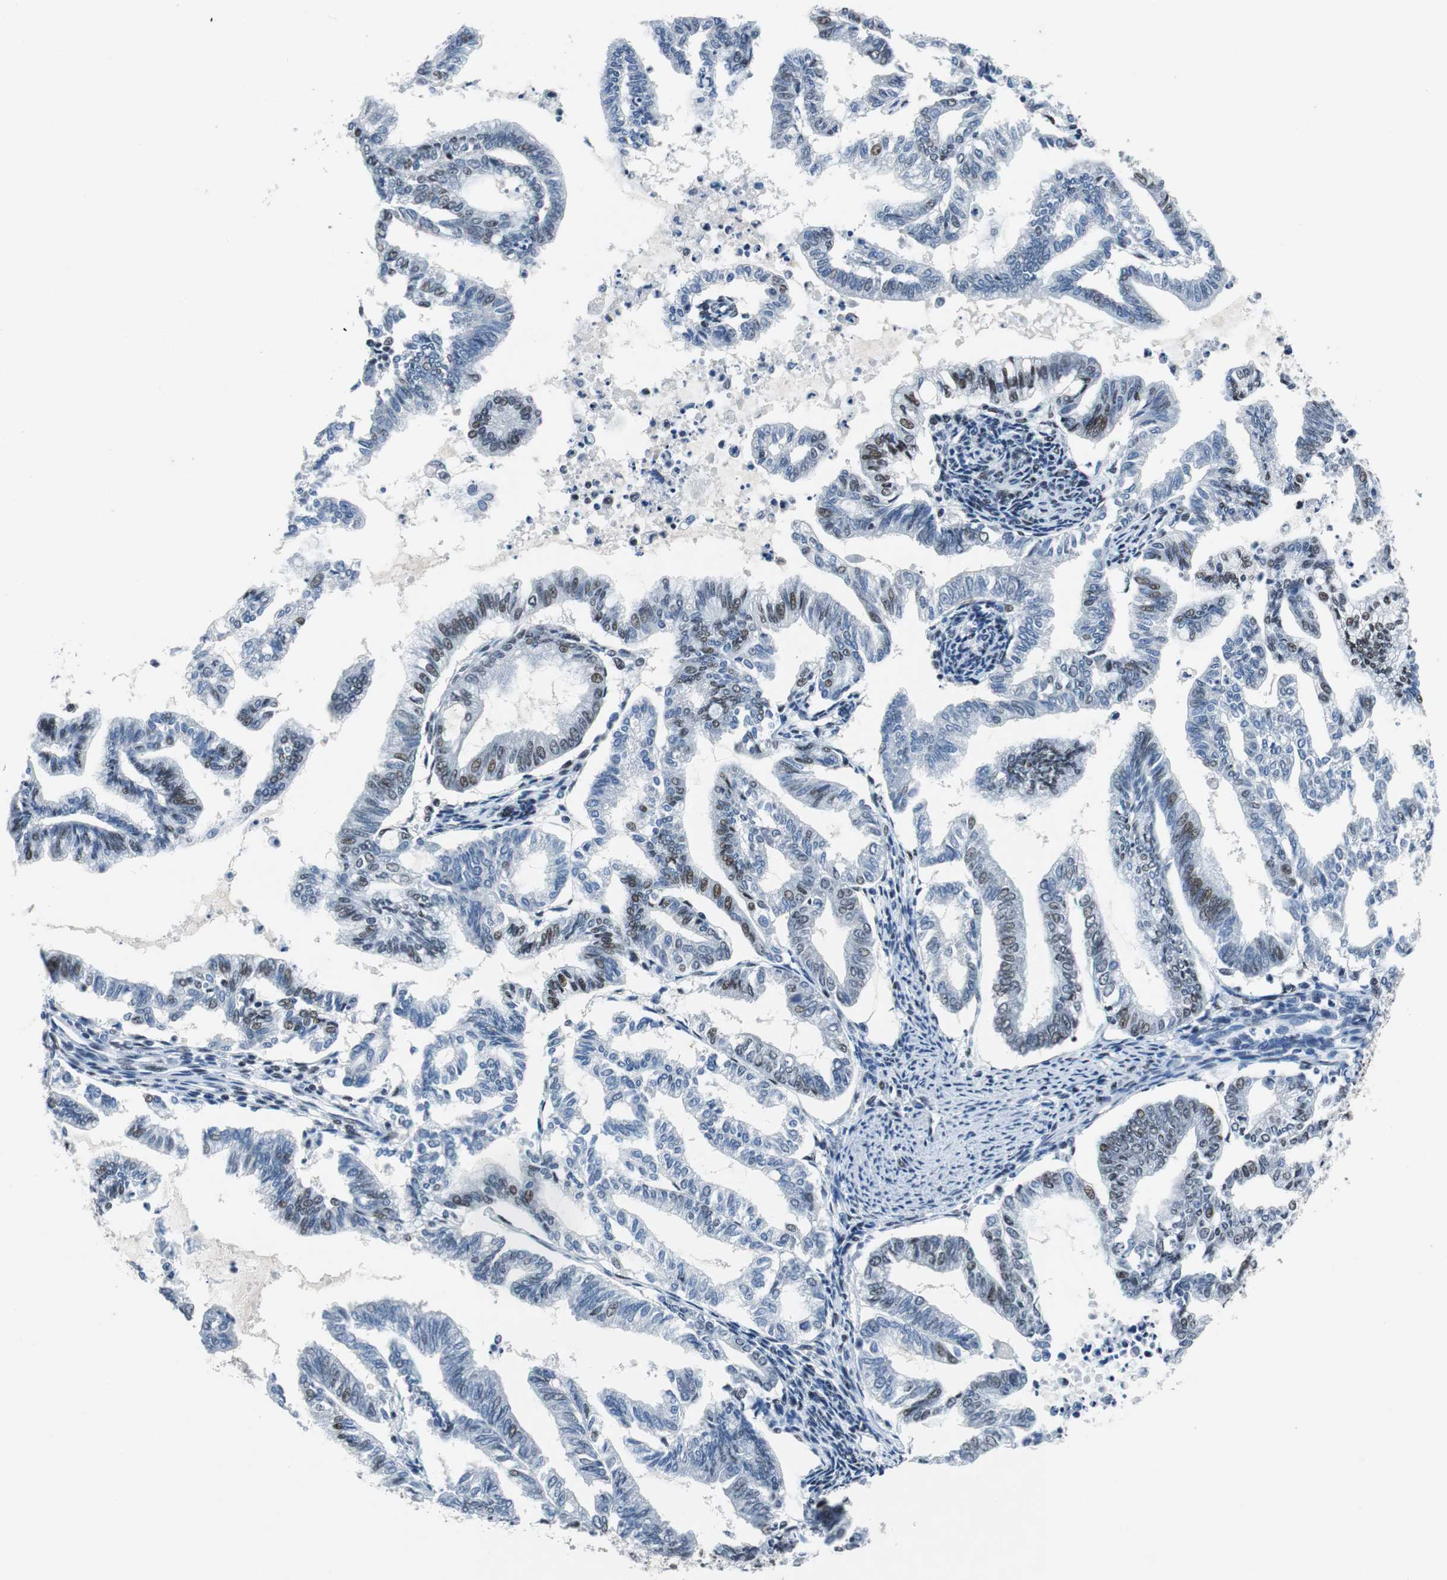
{"staining": {"intensity": "weak", "quantity": "<25%", "location": "nuclear"}, "tissue": "endometrial cancer", "cell_type": "Tumor cells", "image_type": "cancer", "snomed": [{"axis": "morphology", "description": "Adenocarcinoma, NOS"}, {"axis": "topography", "description": "Endometrium"}], "caption": "A high-resolution histopathology image shows IHC staining of endometrial cancer (adenocarcinoma), which reveals no significant staining in tumor cells.", "gene": "HDAC3", "patient": {"sex": "female", "age": 79}}